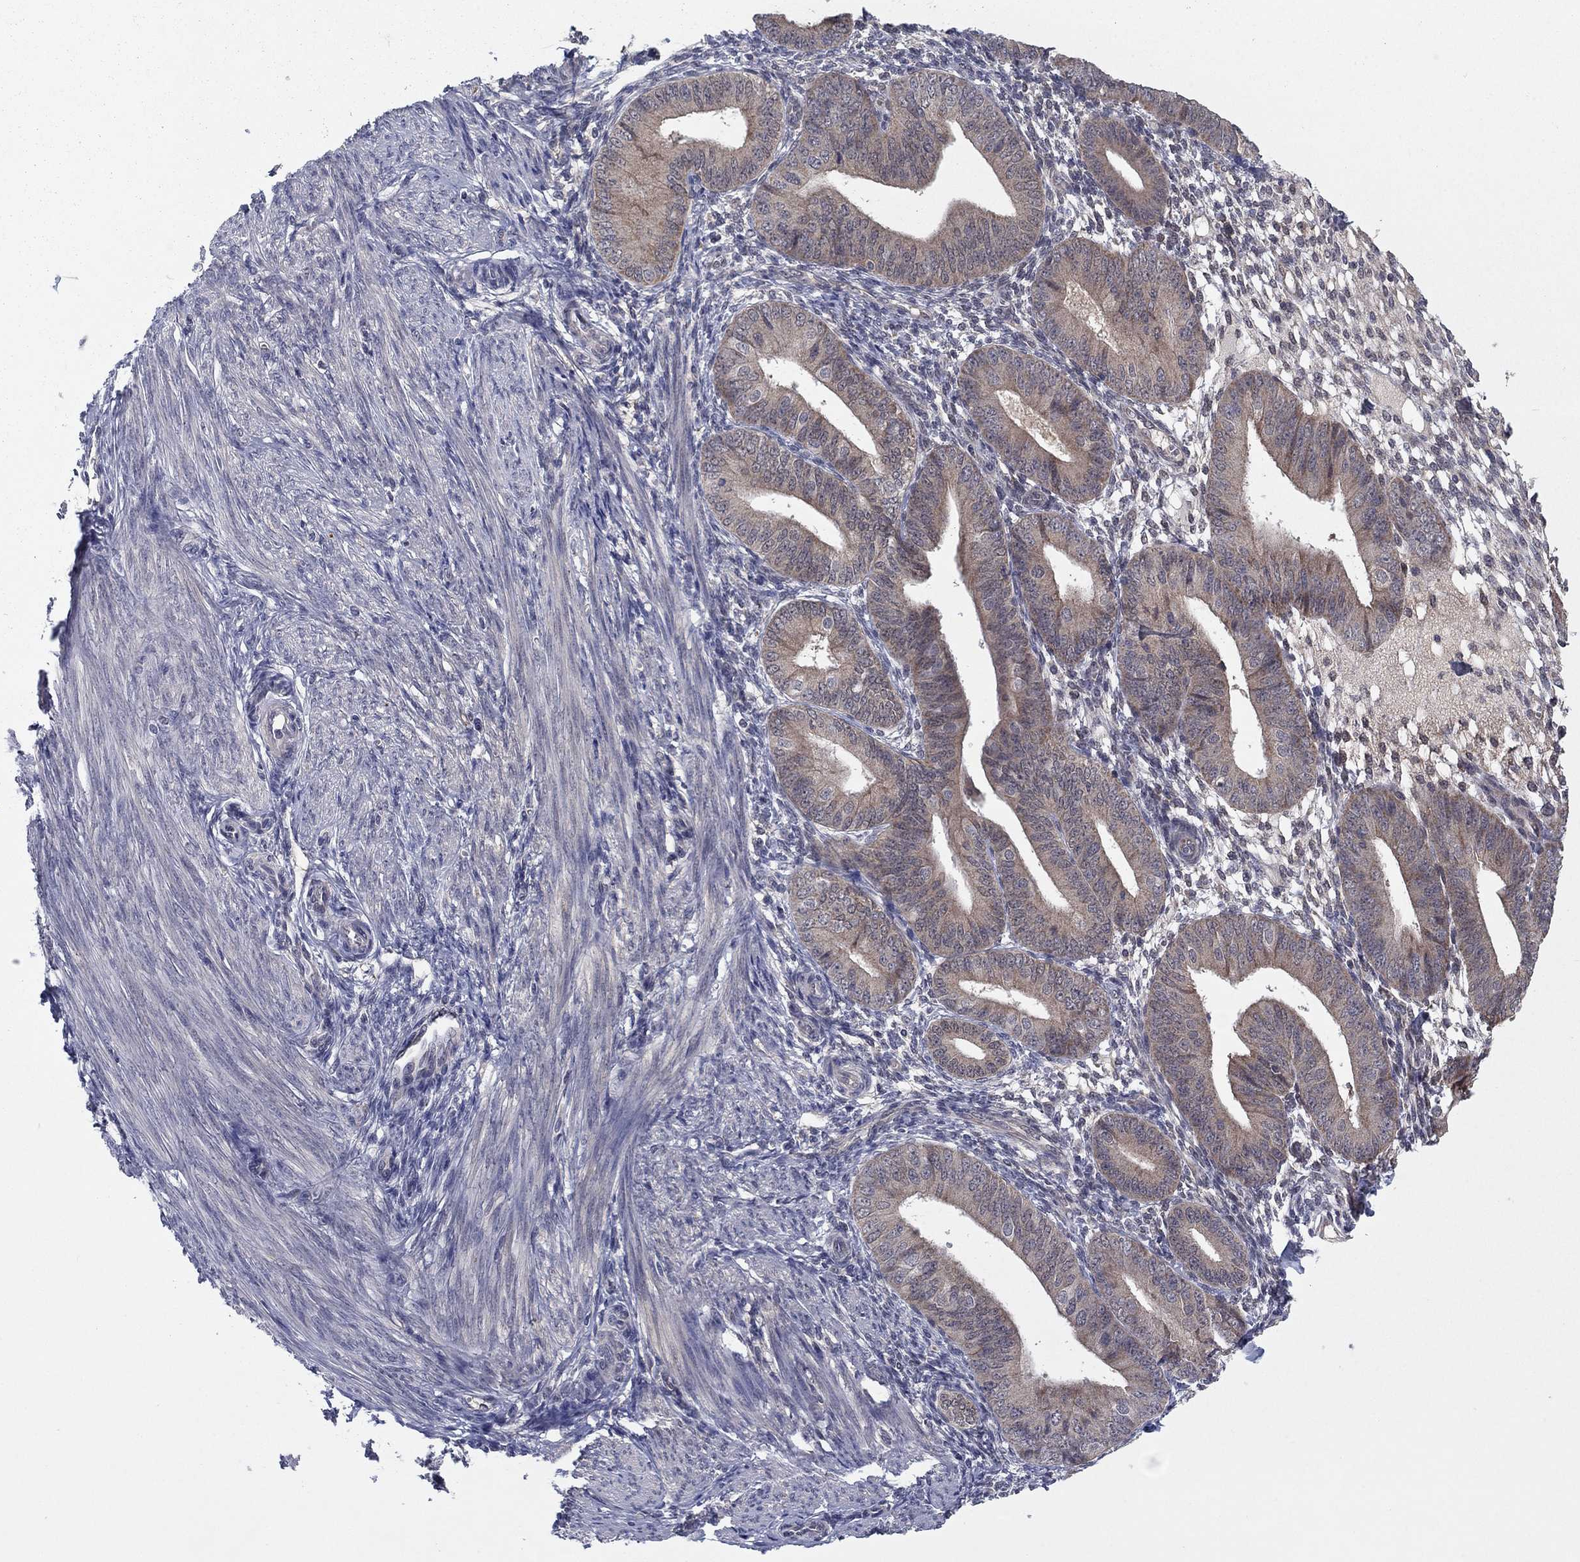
{"staining": {"intensity": "negative", "quantity": "none", "location": "none"}, "tissue": "endometrium", "cell_type": "Cells in endometrial stroma", "image_type": "normal", "snomed": [{"axis": "morphology", "description": "Normal tissue, NOS"}, {"axis": "topography", "description": "Endometrium"}], "caption": "The immunohistochemistry (IHC) micrograph has no significant staining in cells in endometrial stroma of endometrium. (Stains: DAB (3,3'-diaminobenzidine) IHC with hematoxylin counter stain, Microscopy: brightfield microscopy at high magnification).", "gene": "GRHPR", "patient": {"sex": "female", "age": 39}}